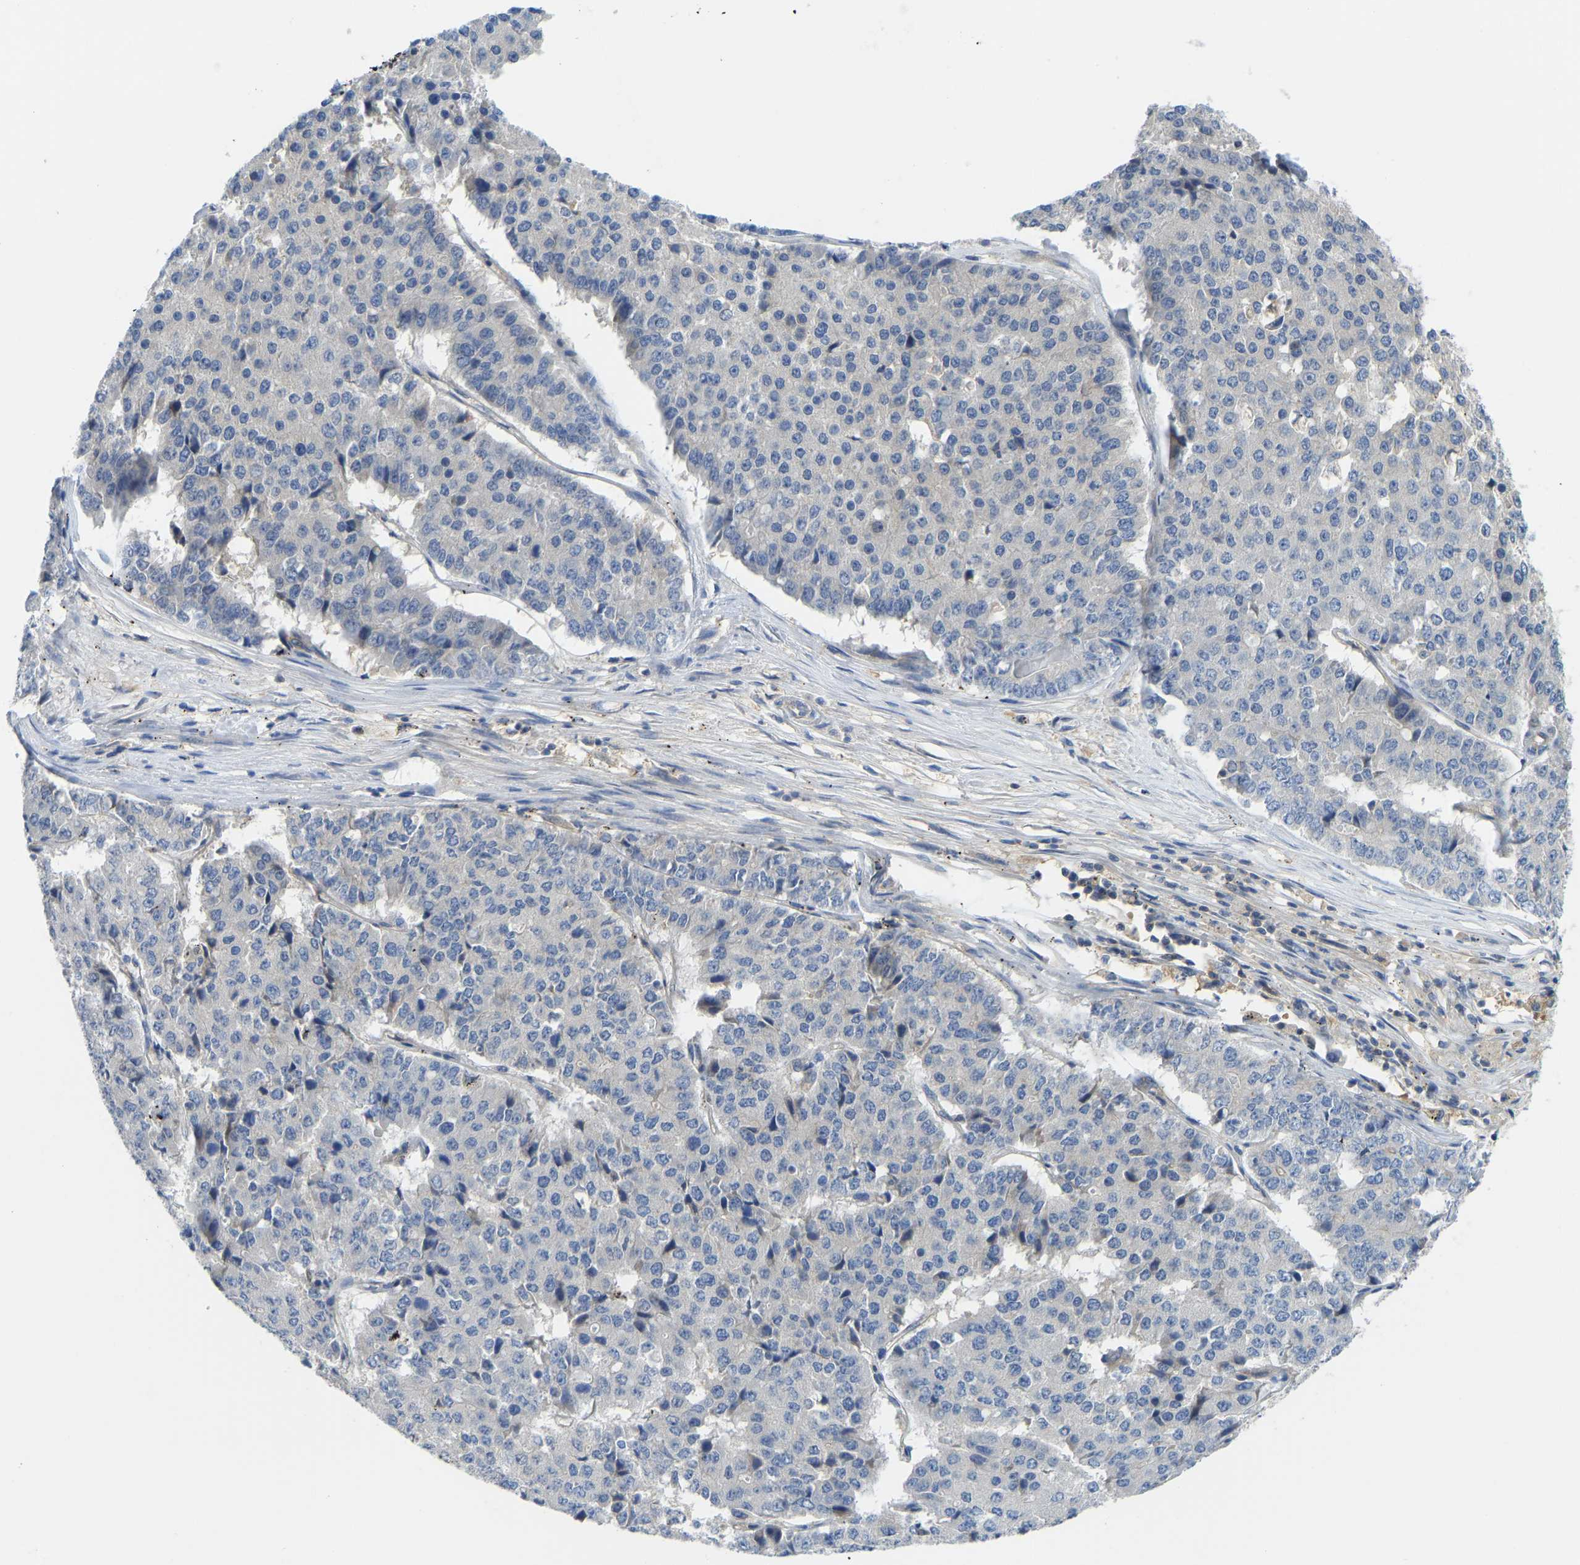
{"staining": {"intensity": "negative", "quantity": "none", "location": "none"}, "tissue": "pancreatic cancer", "cell_type": "Tumor cells", "image_type": "cancer", "snomed": [{"axis": "morphology", "description": "Adenocarcinoma, NOS"}, {"axis": "topography", "description": "Pancreas"}], "caption": "This is an immunohistochemistry photomicrograph of human pancreatic cancer. There is no expression in tumor cells.", "gene": "PPP3CA", "patient": {"sex": "male", "age": 50}}